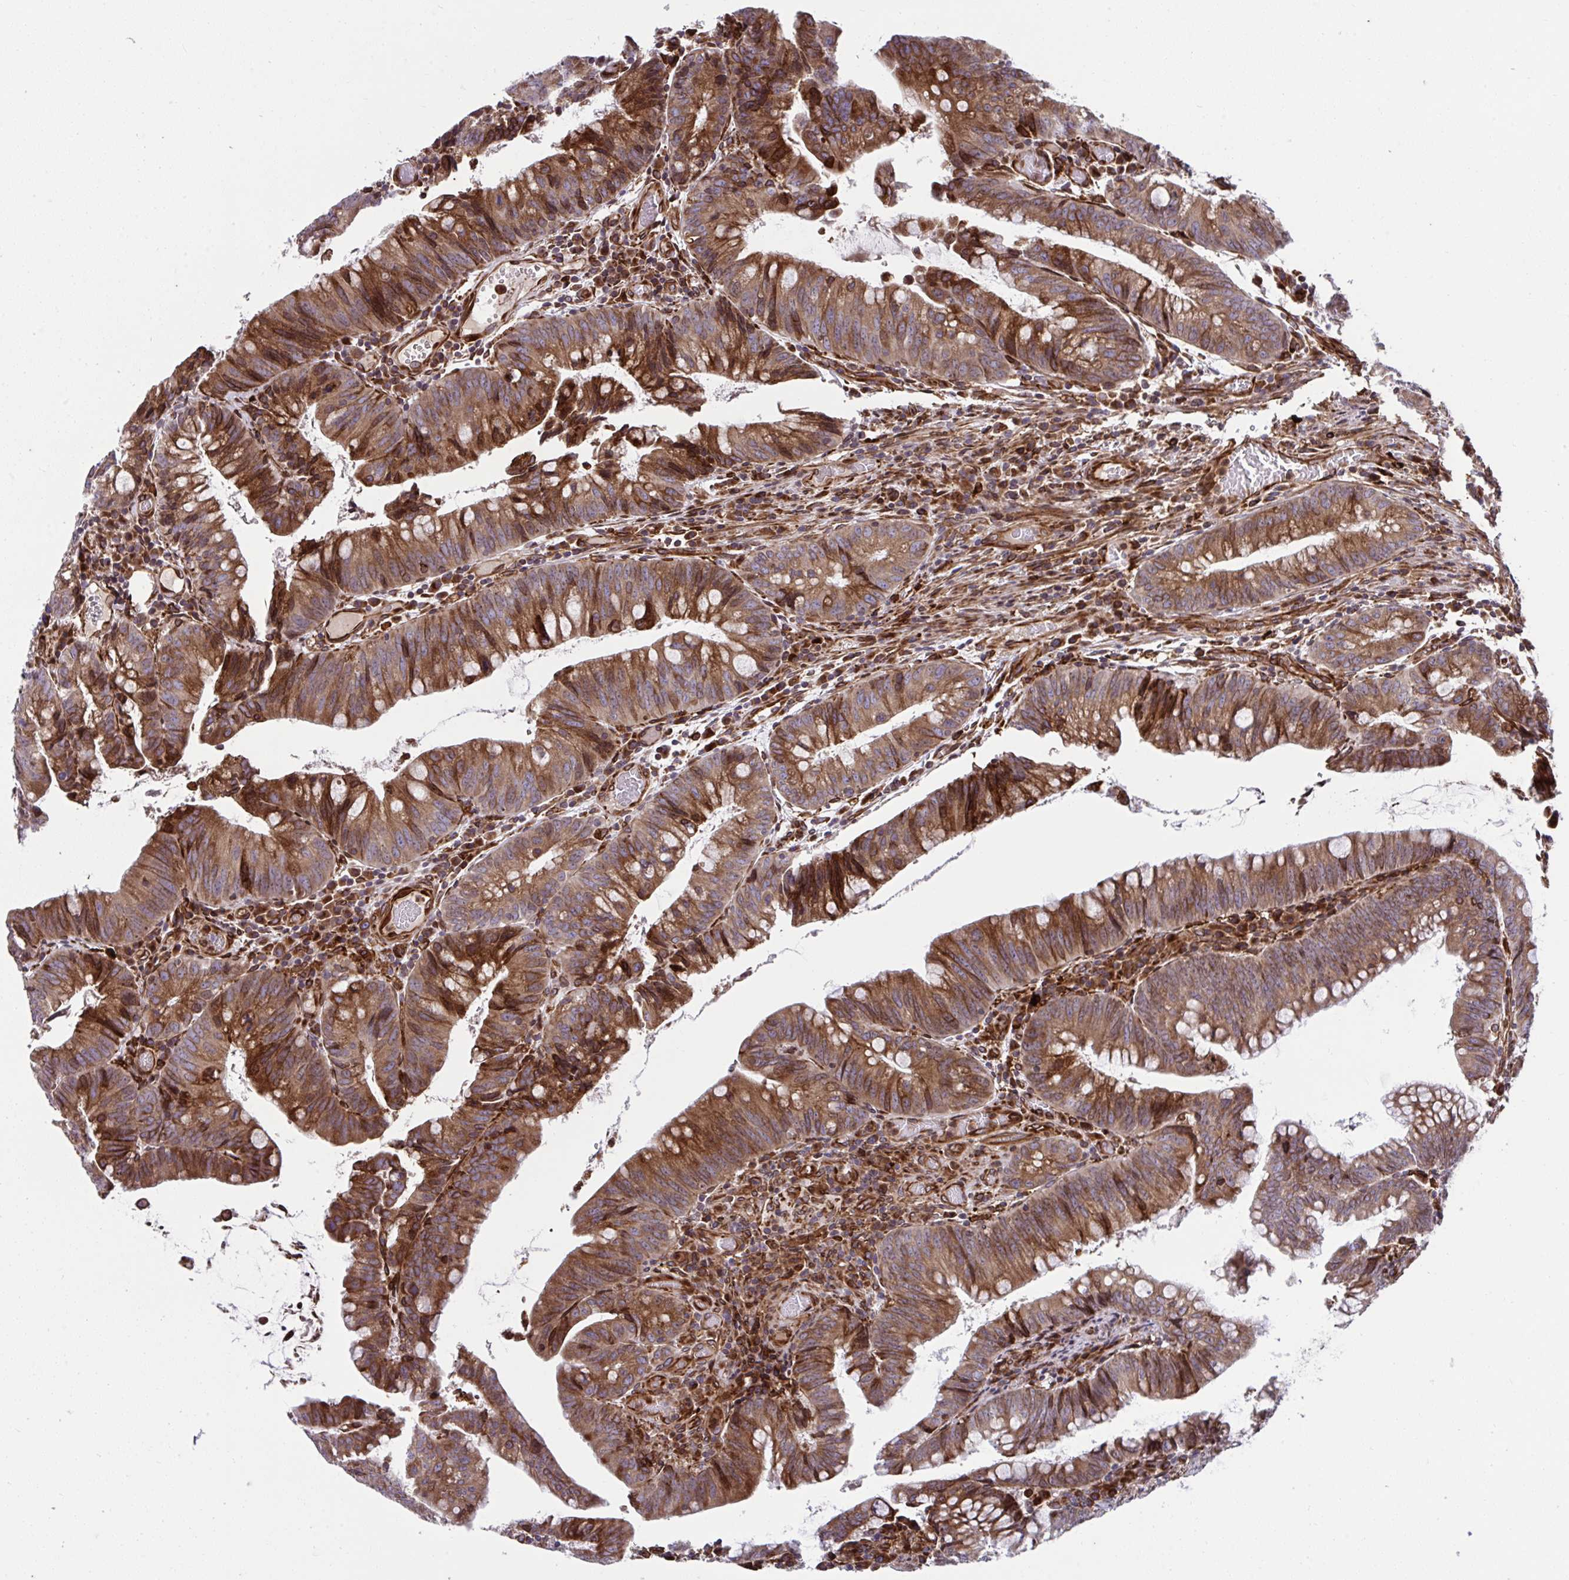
{"staining": {"intensity": "strong", "quantity": ">75%", "location": "cytoplasmic/membranous"}, "tissue": "colorectal cancer", "cell_type": "Tumor cells", "image_type": "cancer", "snomed": [{"axis": "morphology", "description": "Adenocarcinoma, NOS"}, {"axis": "topography", "description": "Colon"}], "caption": "Brown immunohistochemical staining in colorectal cancer (adenocarcinoma) reveals strong cytoplasmic/membranous expression in approximately >75% of tumor cells.", "gene": "STIM2", "patient": {"sex": "male", "age": 62}}